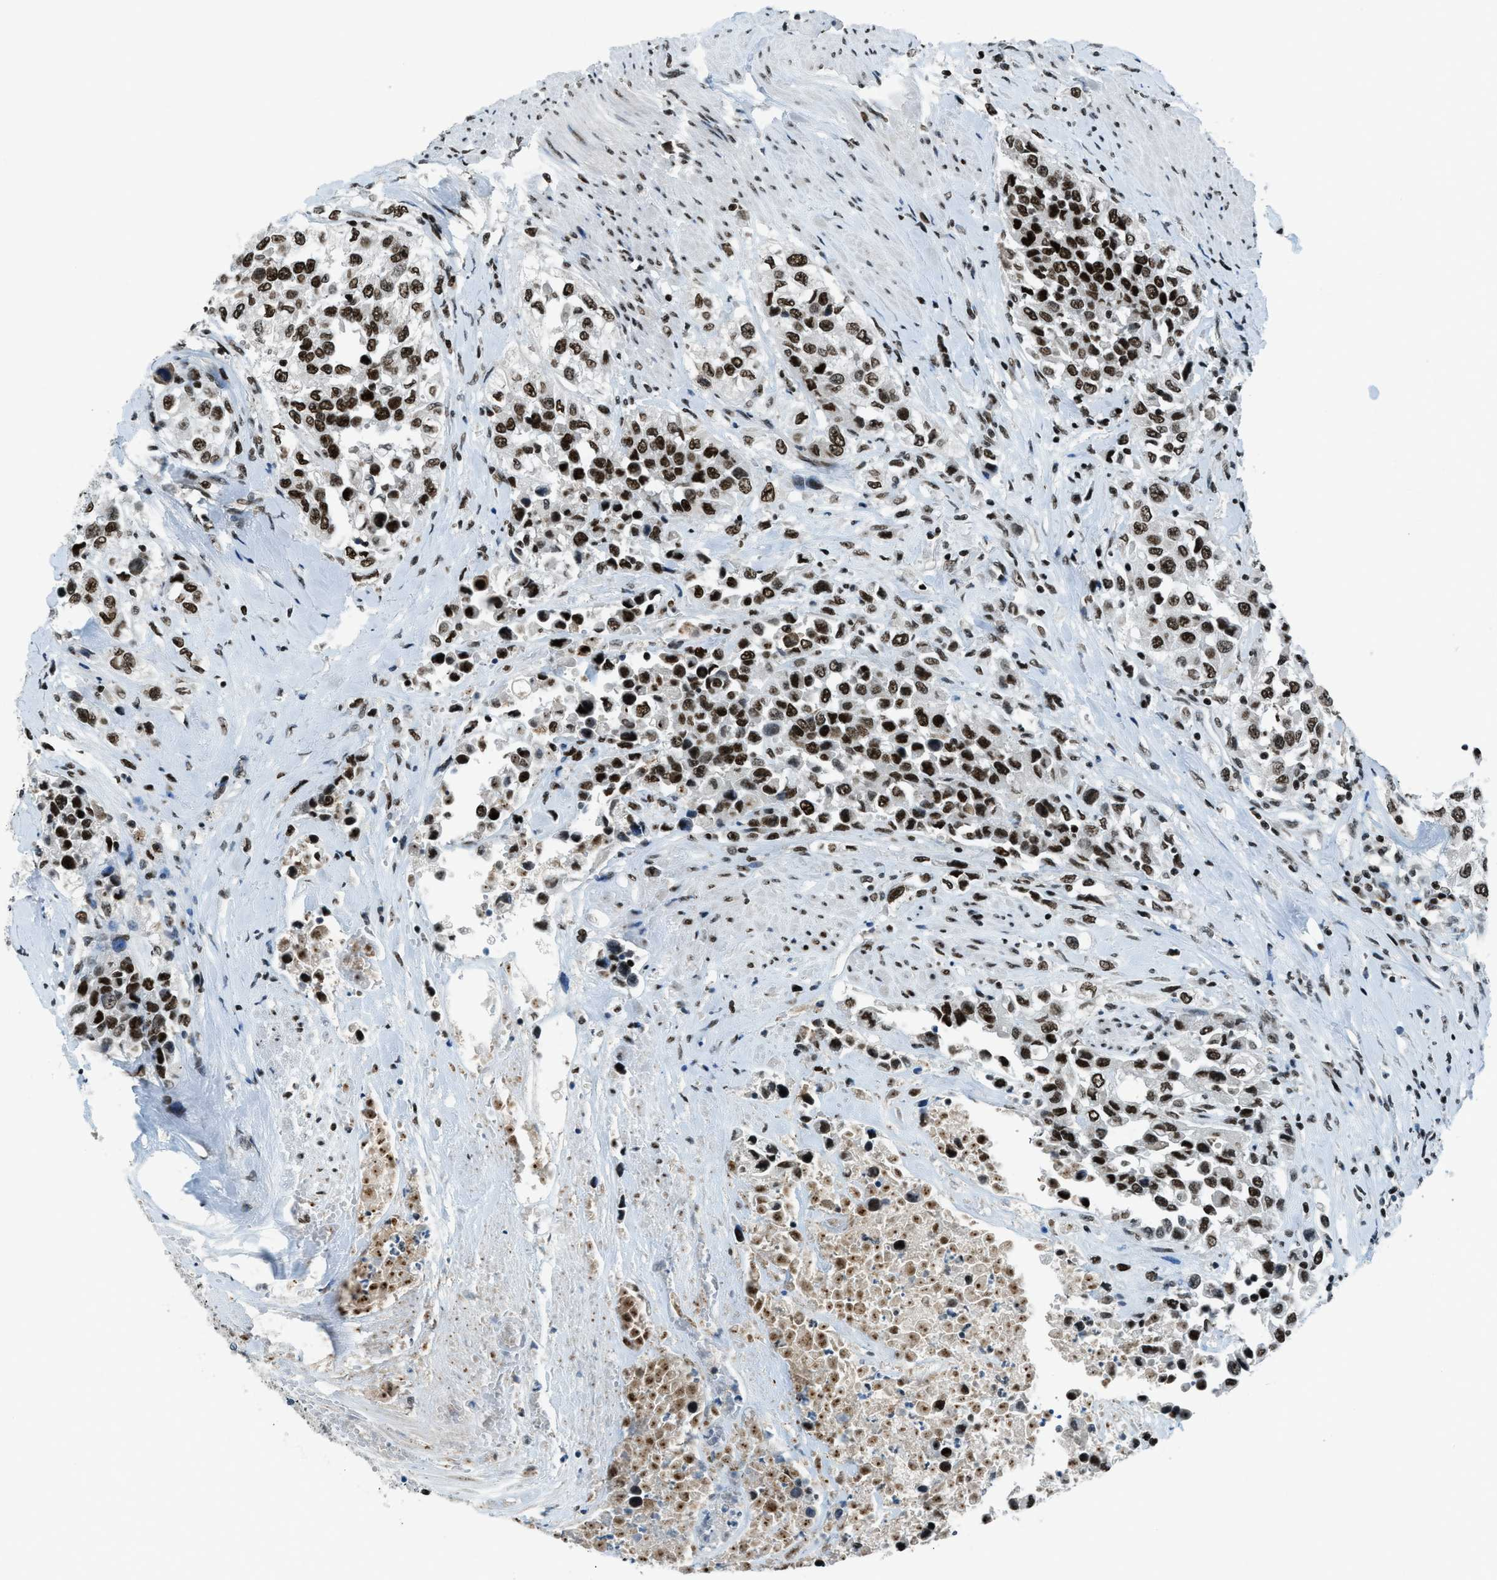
{"staining": {"intensity": "strong", "quantity": ">75%", "location": "nuclear"}, "tissue": "urothelial cancer", "cell_type": "Tumor cells", "image_type": "cancer", "snomed": [{"axis": "morphology", "description": "Urothelial carcinoma, High grade"}, {"axis": "topography", "description": "Urinary bladder"}], "caption": "Strong nuclear expression is identified in approximately >75% of tumor cells in urothelial carcinoma (high-grade).", "gene": "RAD51B", "patient": {"sex": "female", "age": 80}}